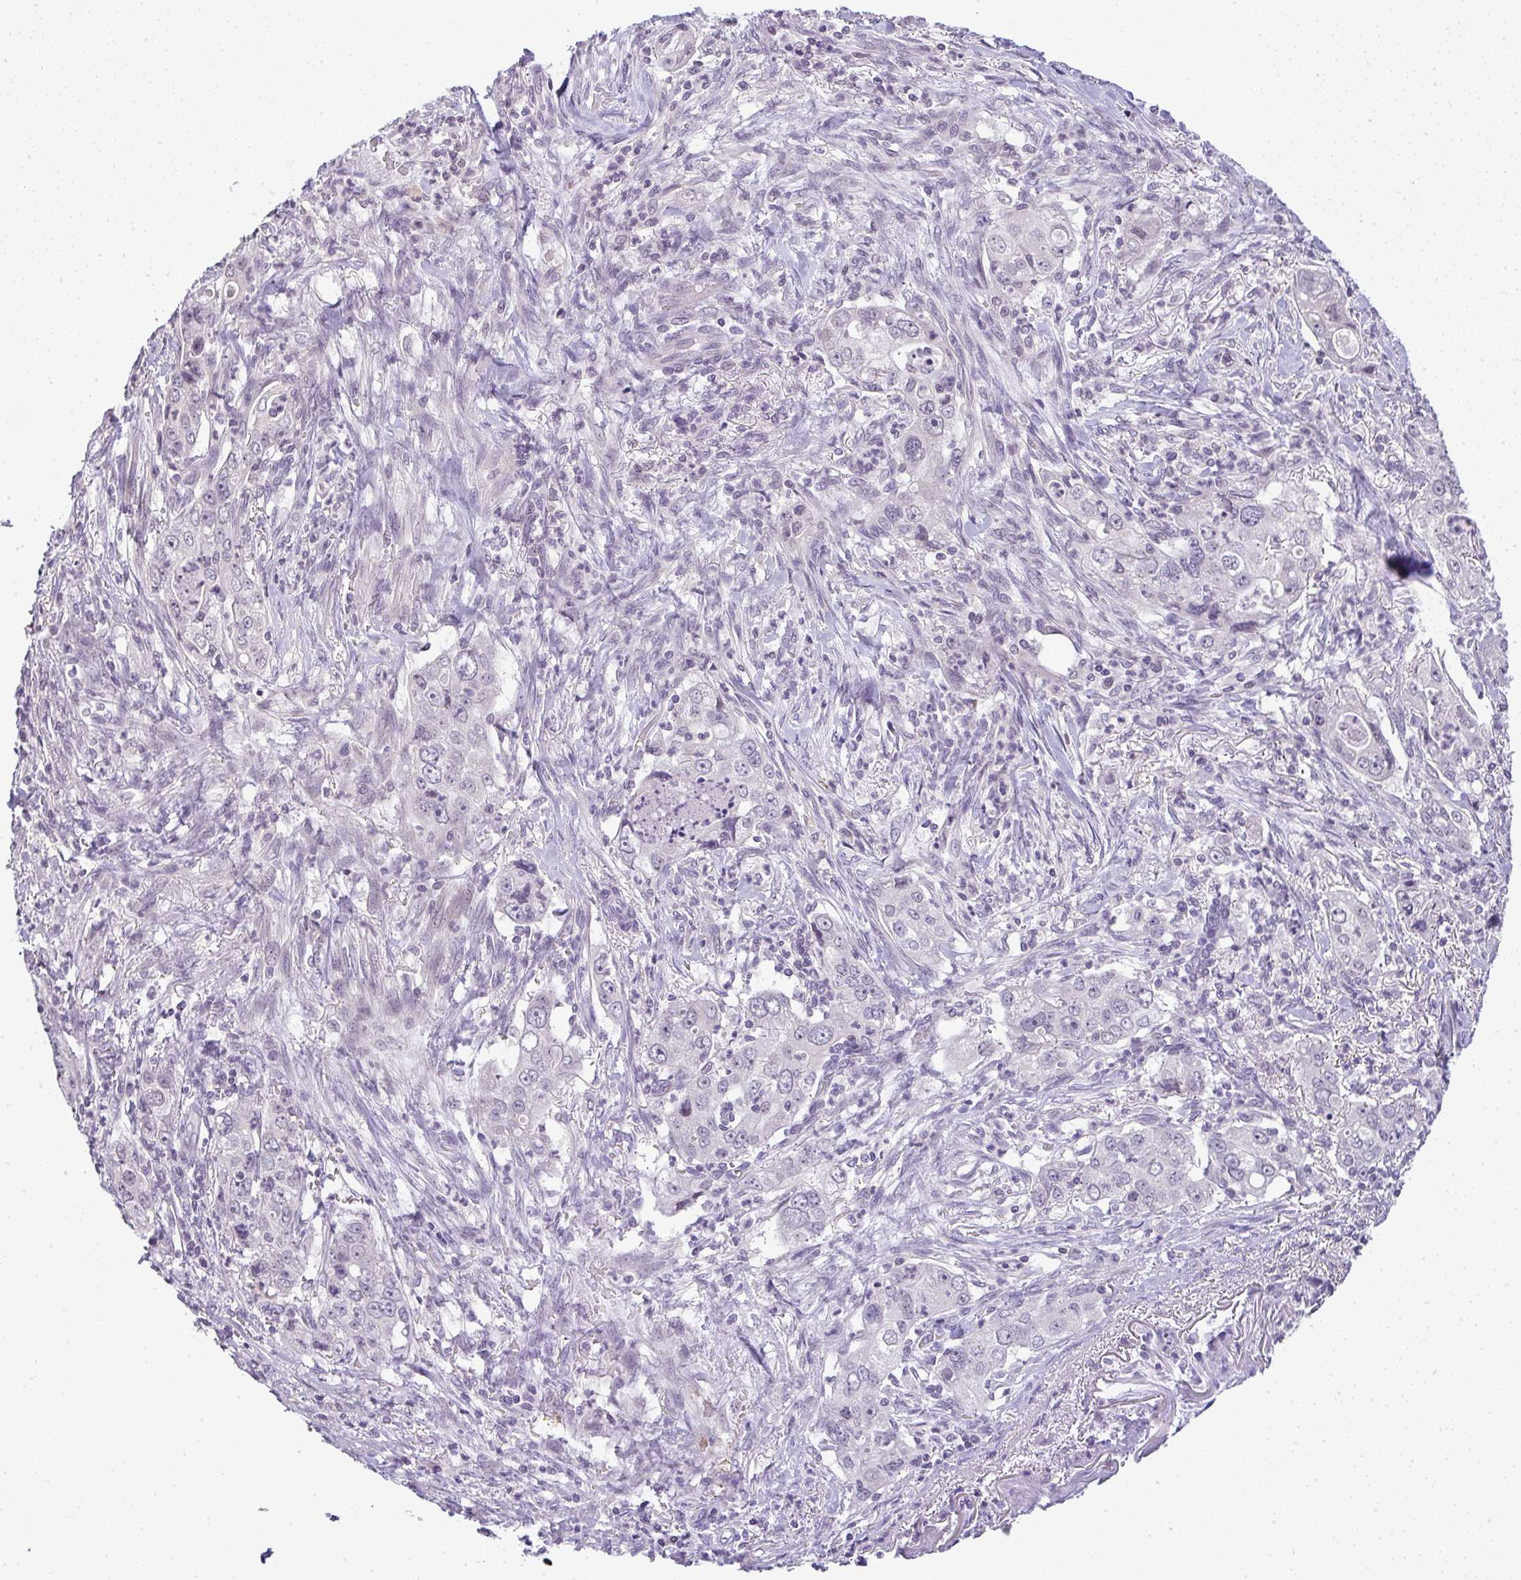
{"staining": {"intensity": "negative", "quantity": "none", "location": "none"}, "tissue": "stomach cancer", "cell_type": "Tumor cells", "image_type": "cancer", "snomed": [{"axis": "morphology", "description": "Adenocarcinoma, NOS"}, {"axis": "topography", "description": "Stomach, upper"}], "caption": "This photomicrograph is of stomach cancer stained with immunohistochemistry to label a protein in brown with the nuclei are counter-stained blue. There is no staining in tumor cells.", "gene": "CACNA1S", "patient": {"sex": "male", "age": 75}}